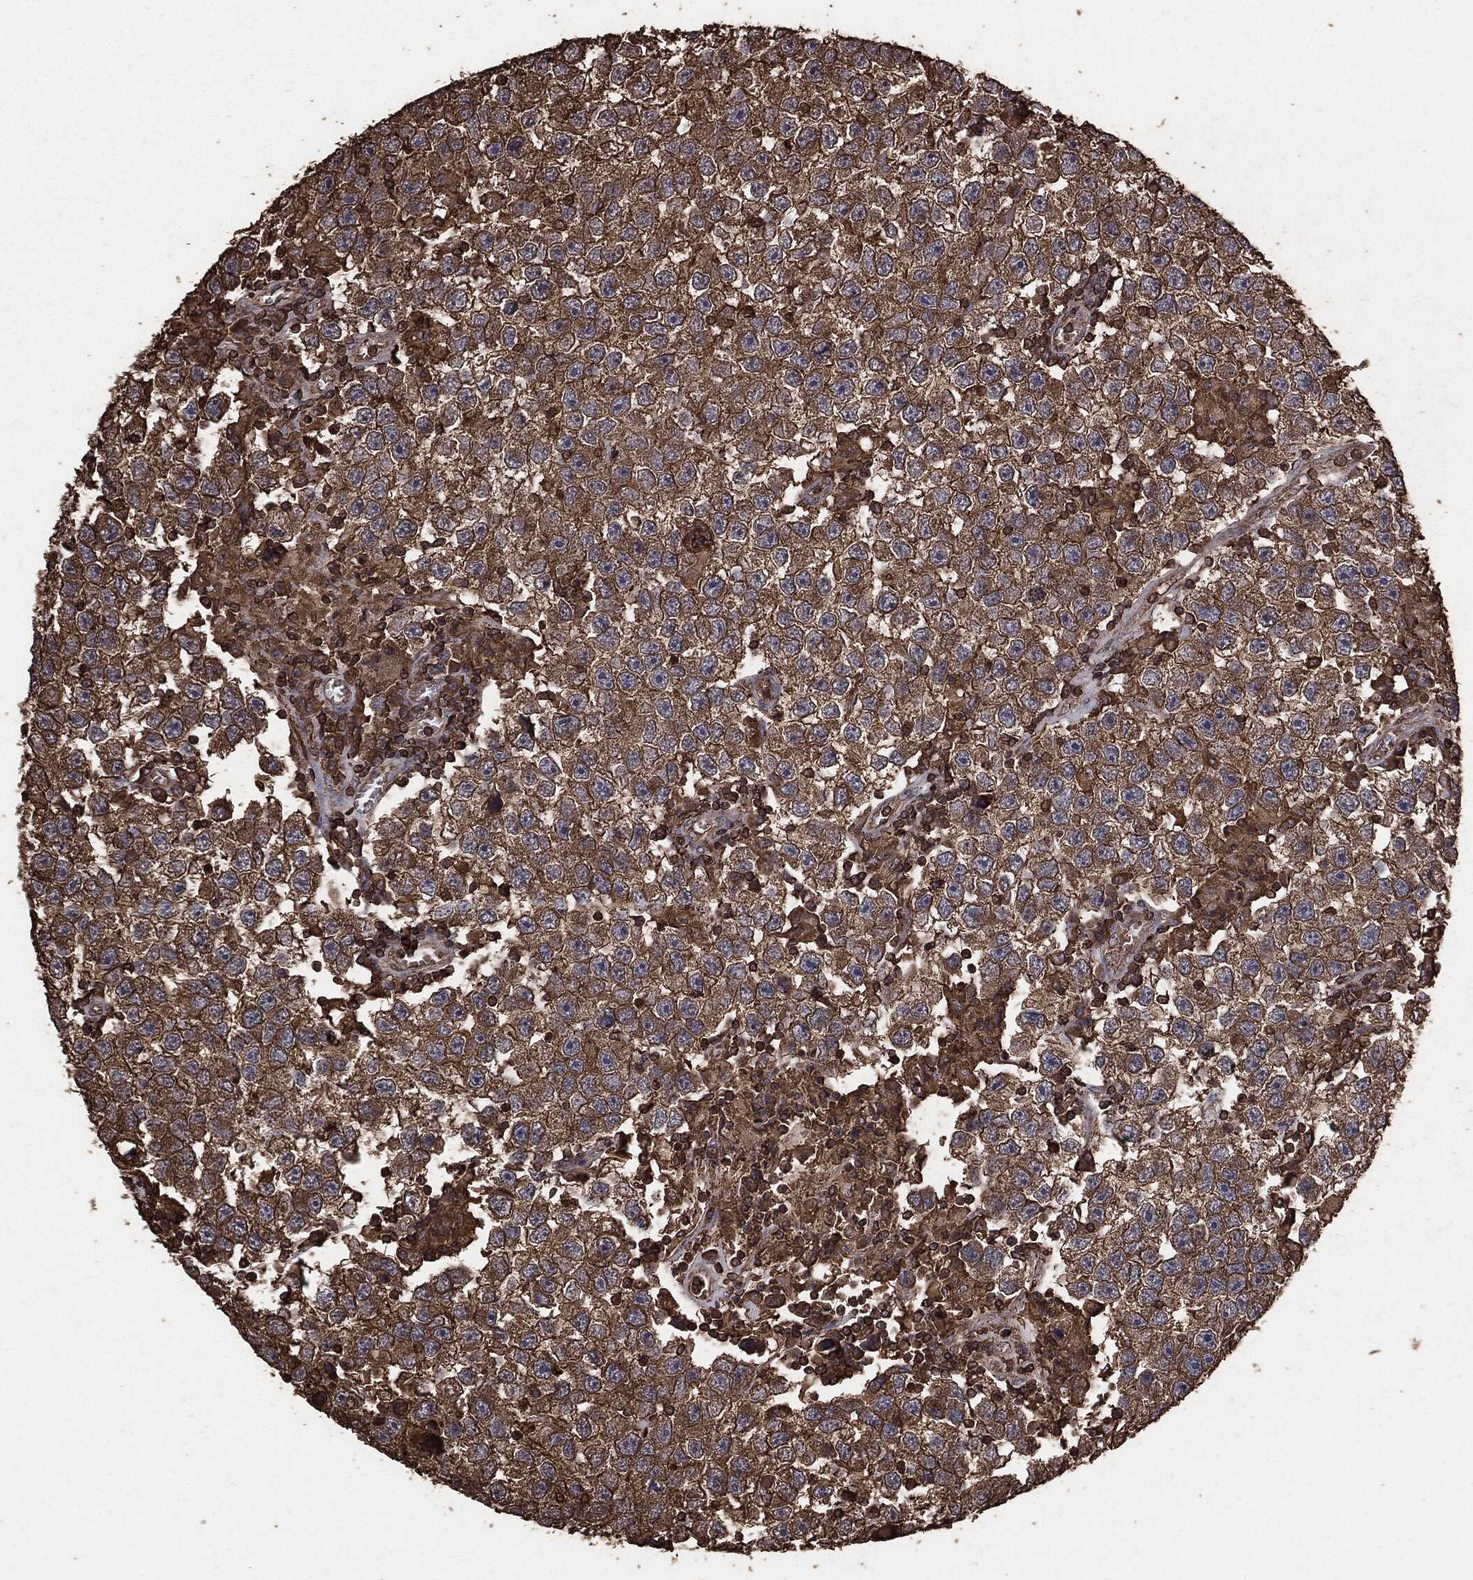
{"staining": {"intensity": "moderate", "quantity": ">75%", "location": "cytoplasmic/membranous"}, "tissue": "testis cancer", "cell_type": "Tumor cells", "image_type": "cancer", "snomed": [{"axis": "morphology", "description": "Seminoma, NOS"}, {"axis": "topography", "description": "Testis"}], "caption": "Testis cancer stained for a protein (brown) demonstrates moderate cytoplasmic/membranous positive positivity in about >75% of tumor cells.", "gene": "MTOR", "patient": {"sex": "male", "age": 26}}